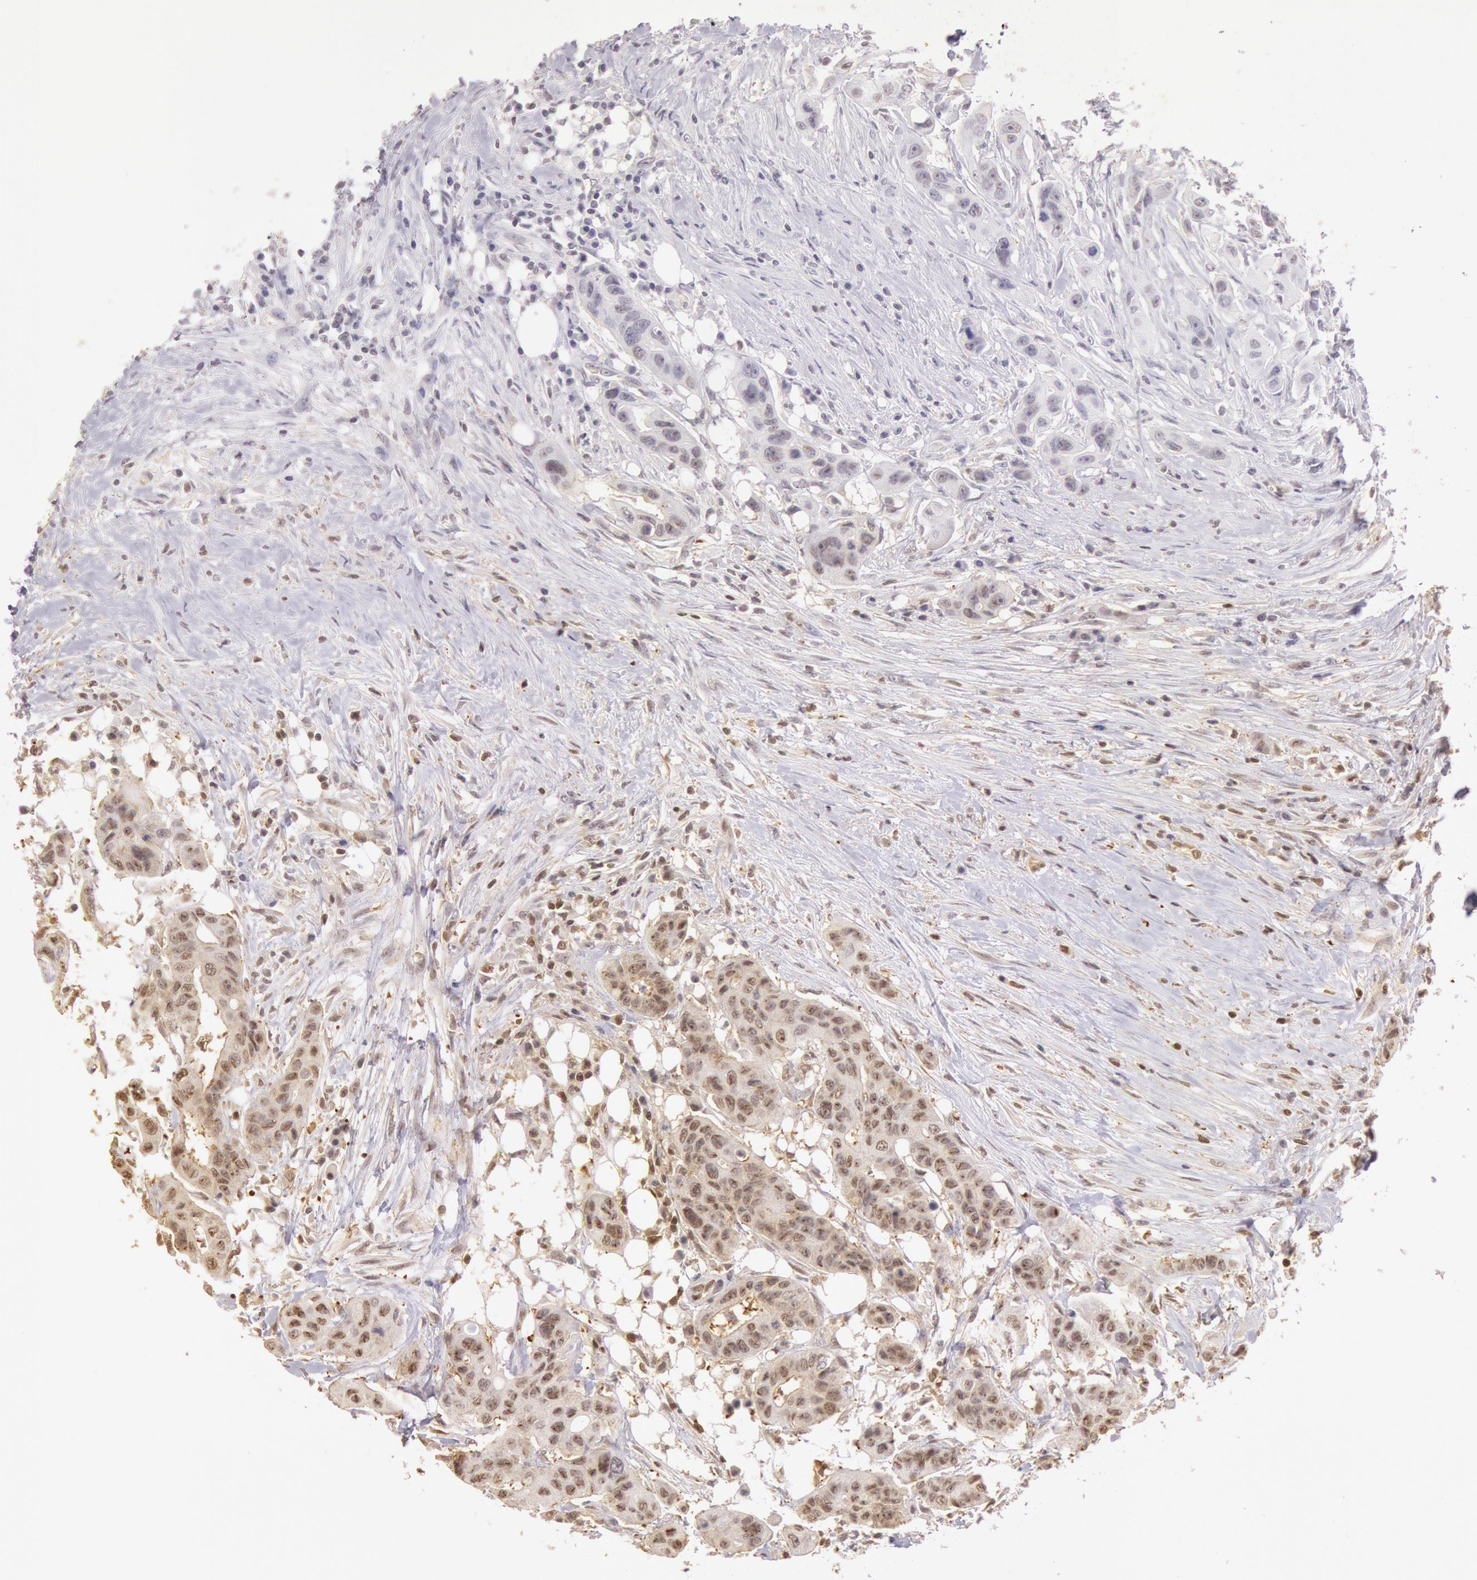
{"staining": {"intensity": "moderate", "quantity": ">75%", "location": "cytoplasmic/membranous,nuclear"}, "tissue": "colorectal cancer", "cell_type": "Tumor cells", "image_type": "cancer", "snomed": [{"axis": "morphology", "description": "Adenocarcinoma, NOS"}, {"axis": "topography", "description": "Colon"}], "caption": "Tumor cells show medium levels of moderate cytoplasmic/membranous and nuclear staining in approximately >75% of cells in colorectal cancer. (DAB (3,3'-diaminobenzidine) = brown stain, brightfield microscopy at high magnification).", "gene": "HIF1A", "patient": {"sex": "female", "age": 70}}